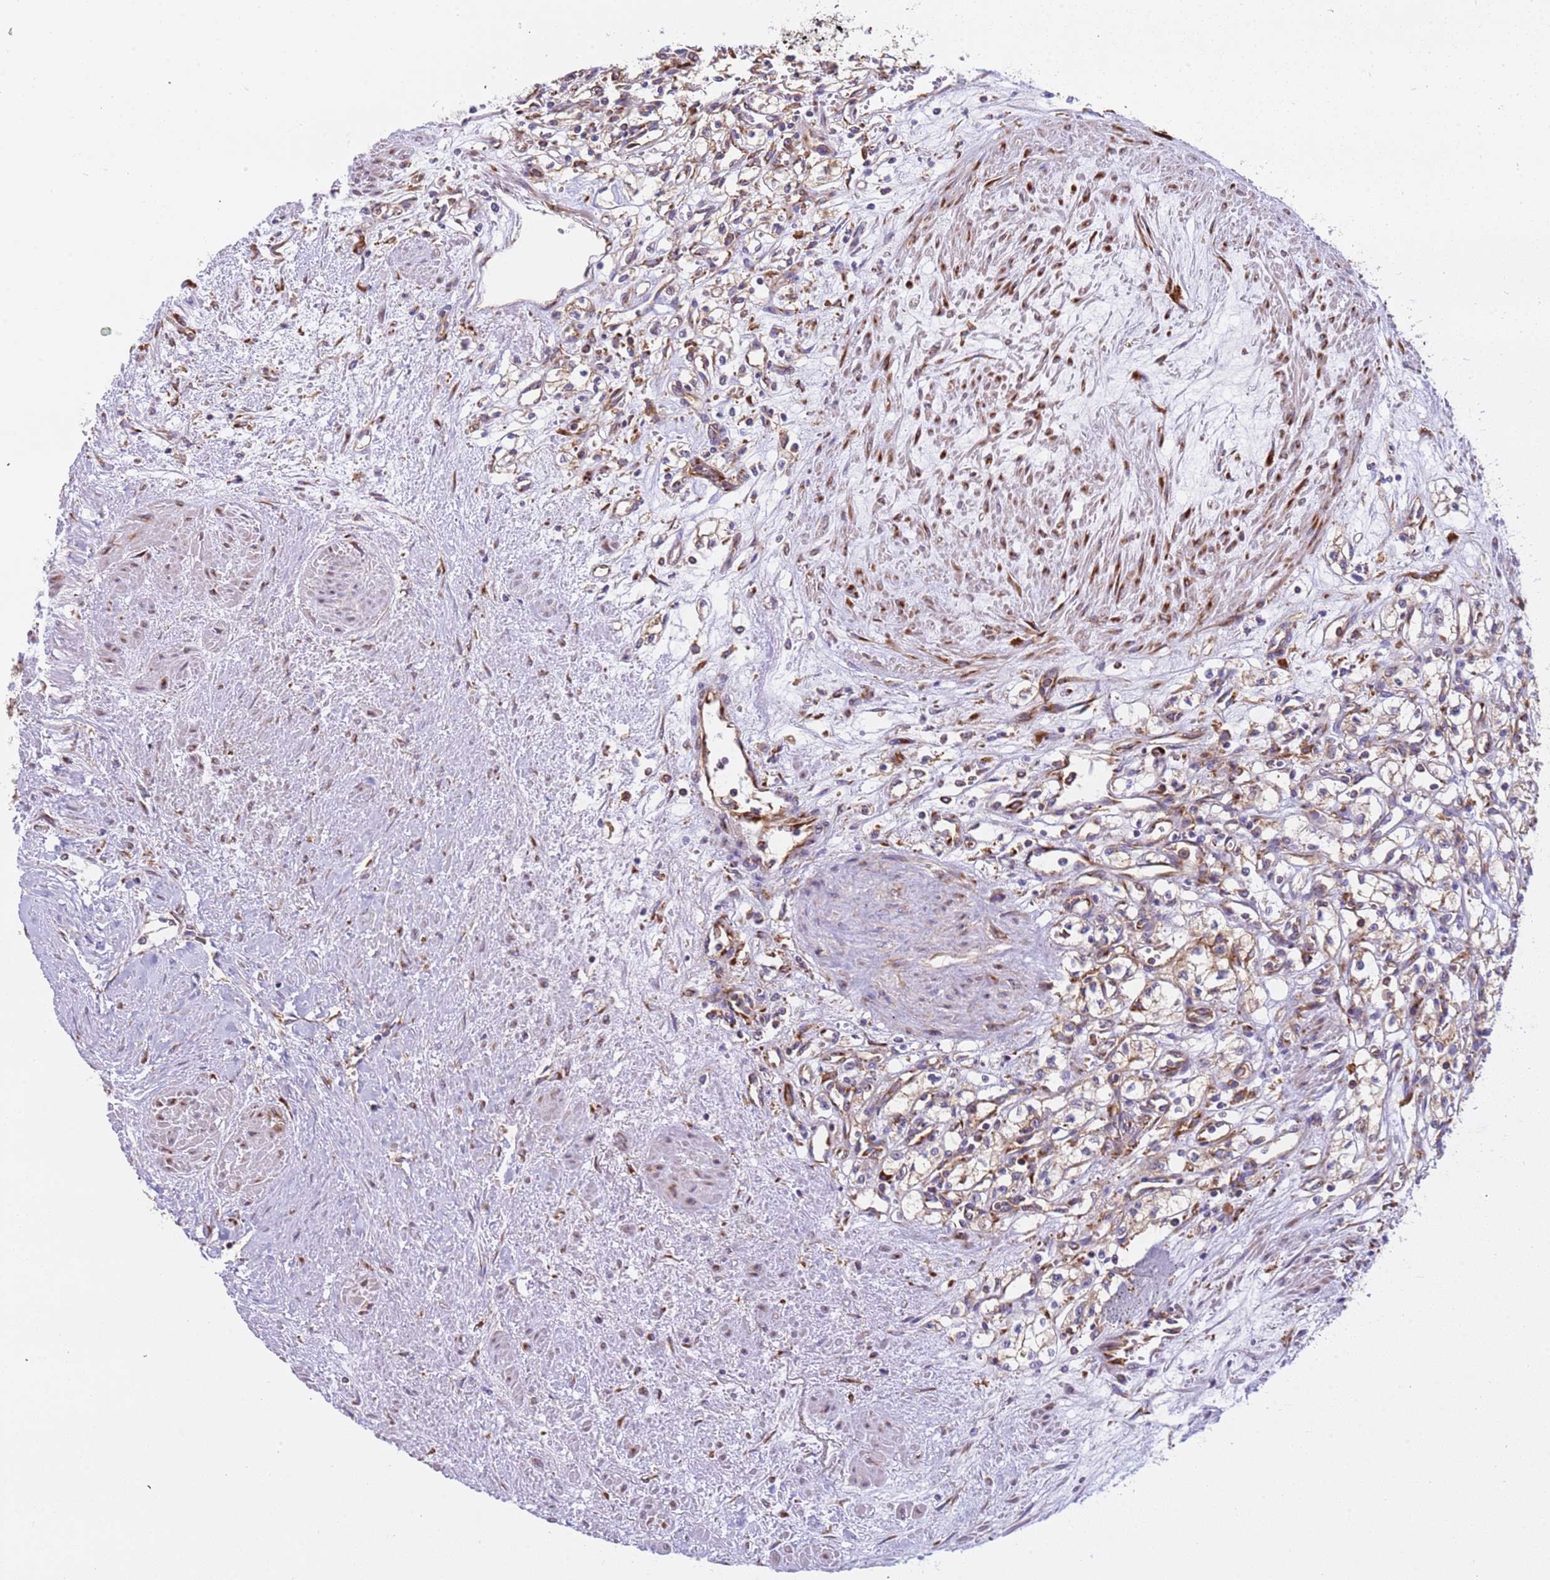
{"staining": {"intensity": "moderate", "quantity": ">75%", "location": "cytoplasmic/membranous"}, "tissue": "renal cancer", "cell_type": "Tumor cells", "image_type": "cancer", "snomed": [{"axis": "morphology", "description": "Adenocarcinoma, NOS"}, {"axis": "topography", "description": "Kidney"}], "caption": "Brown immunohistochemical staining in human renal cancer demonstrates moderate cytoplasmic/membranous expression in approximately >75% of tumor cells.", "gene": "RPL36", "patient": {"sex": "male", "age": 59}}